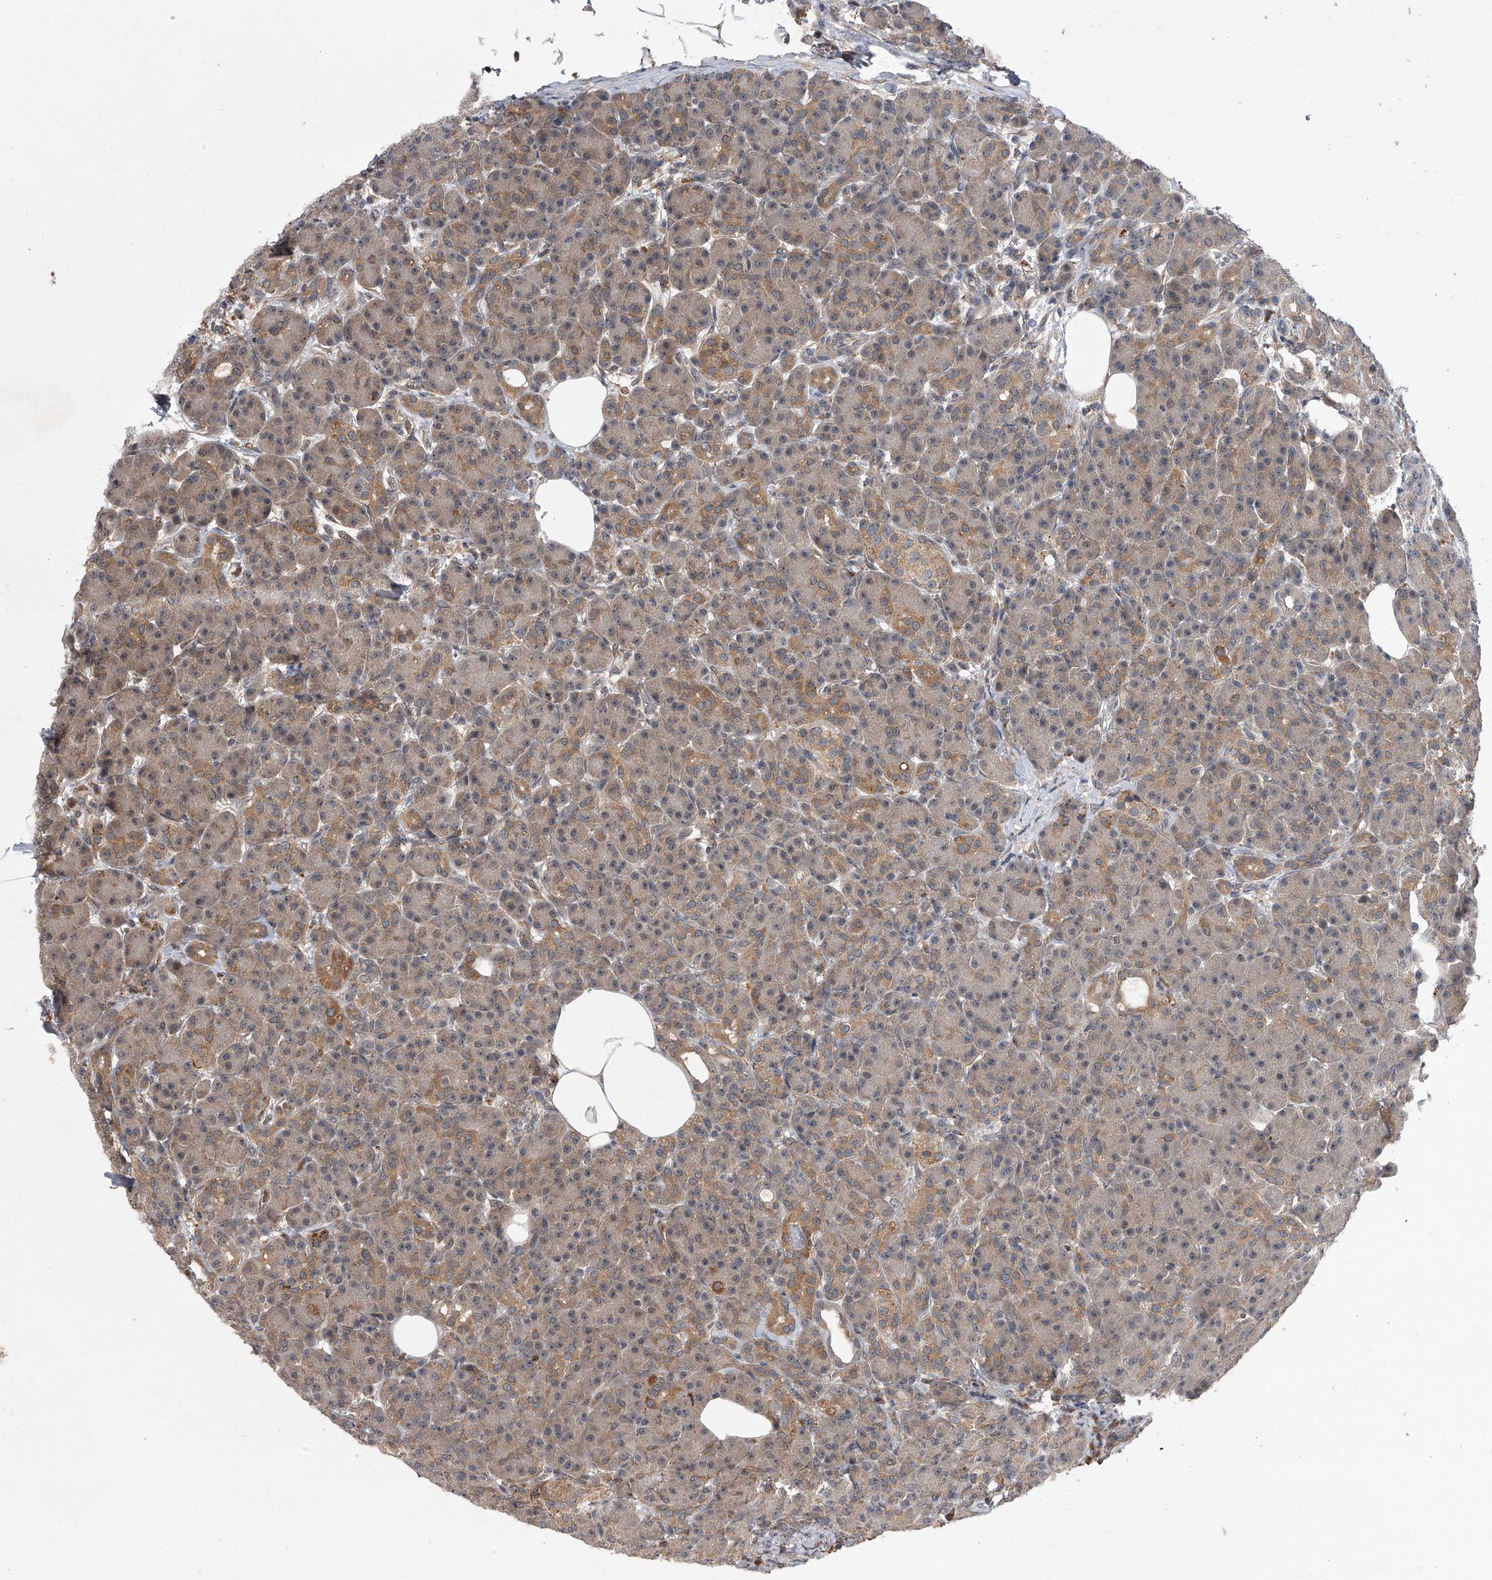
{"staining": {"intensity": "moderate", "quantity": "25%-75%", "location": "cytoplasmic/membranous"}, "tissue": "pancreas", "cell_type": "Exocrine glandular cells", "image_type": "normal", "snomed": [{"axis": "morphology", "description": "Normal tissue, NOS"}, {"axis": "topography", "description": "Pancreas"}], "caption": "IHC micrograph of normal human pancreas stained for a protein (brown), which shows medium levels of moderate cytoplasmic/membranous staining in about 25%-75% of exocrine glandular cells.", "gene": "GEMIN8", "patient": {"sex": "male", "age": 63}}